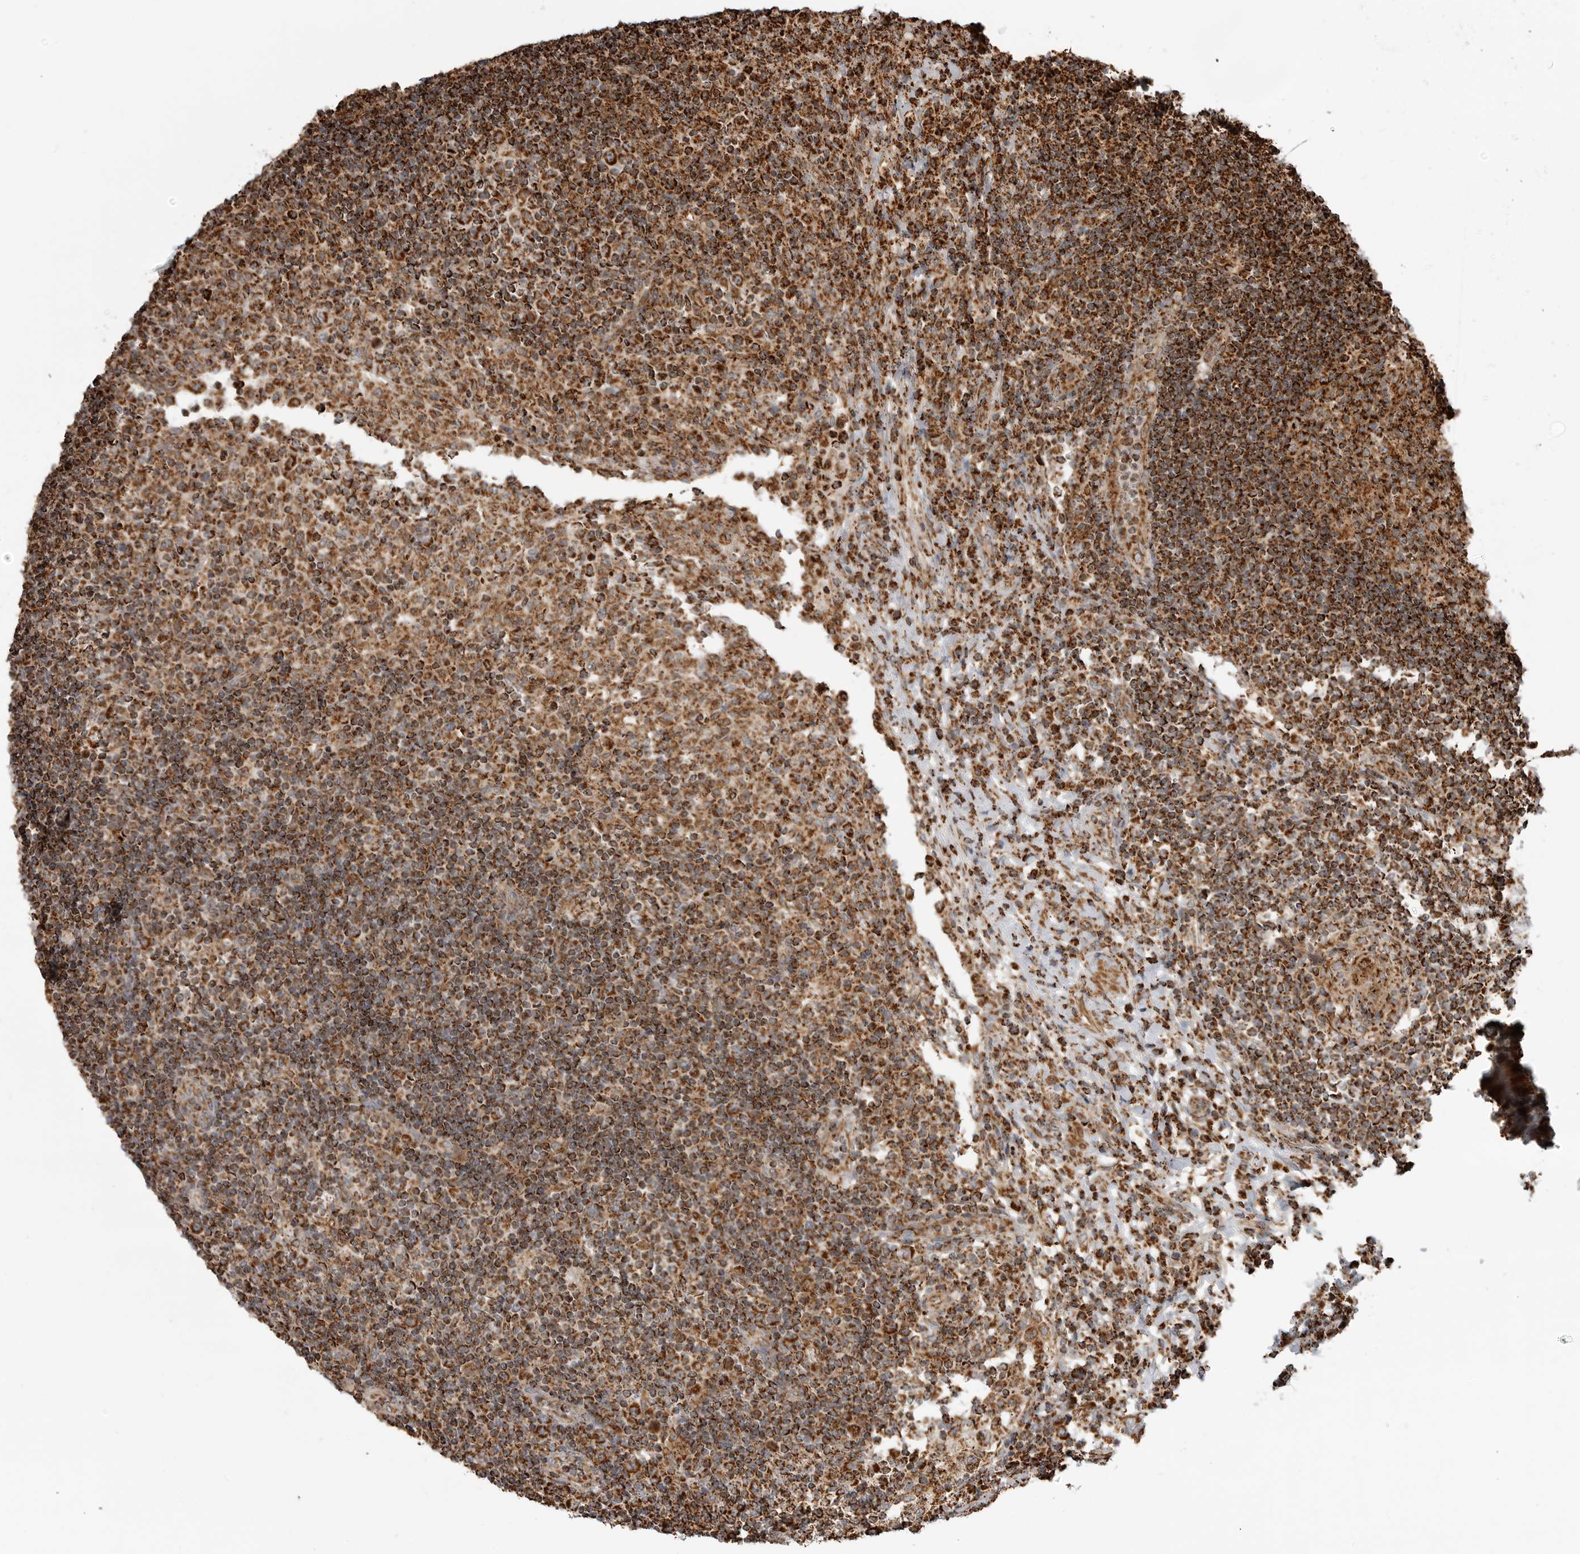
{"staining": {"intensity": "strong", "quantity": ">75%", "location": "cytoplasmic/membranous"}, "tissue": "lymph node", "cell_type": "Germinal center cells", "image_type": "normal", "snomed": [{"axis": "morphology", "description": "Normal tissue, NOS"}, {"axis": "topography", "description": "Lymph node"}], "caption": "Immunohistochemical staining of unremarkable human lymph node exhibits strong cytoplasmic/membranous protein positivity in approximately >75% of germinal center cells. The staining is performed using DAB brown chromogen to label protein expression. The nuclei are counter-stained blue using hematoxylin.", "gene": "BMP2K", "patient": {"sex": "female", "age": 53}}